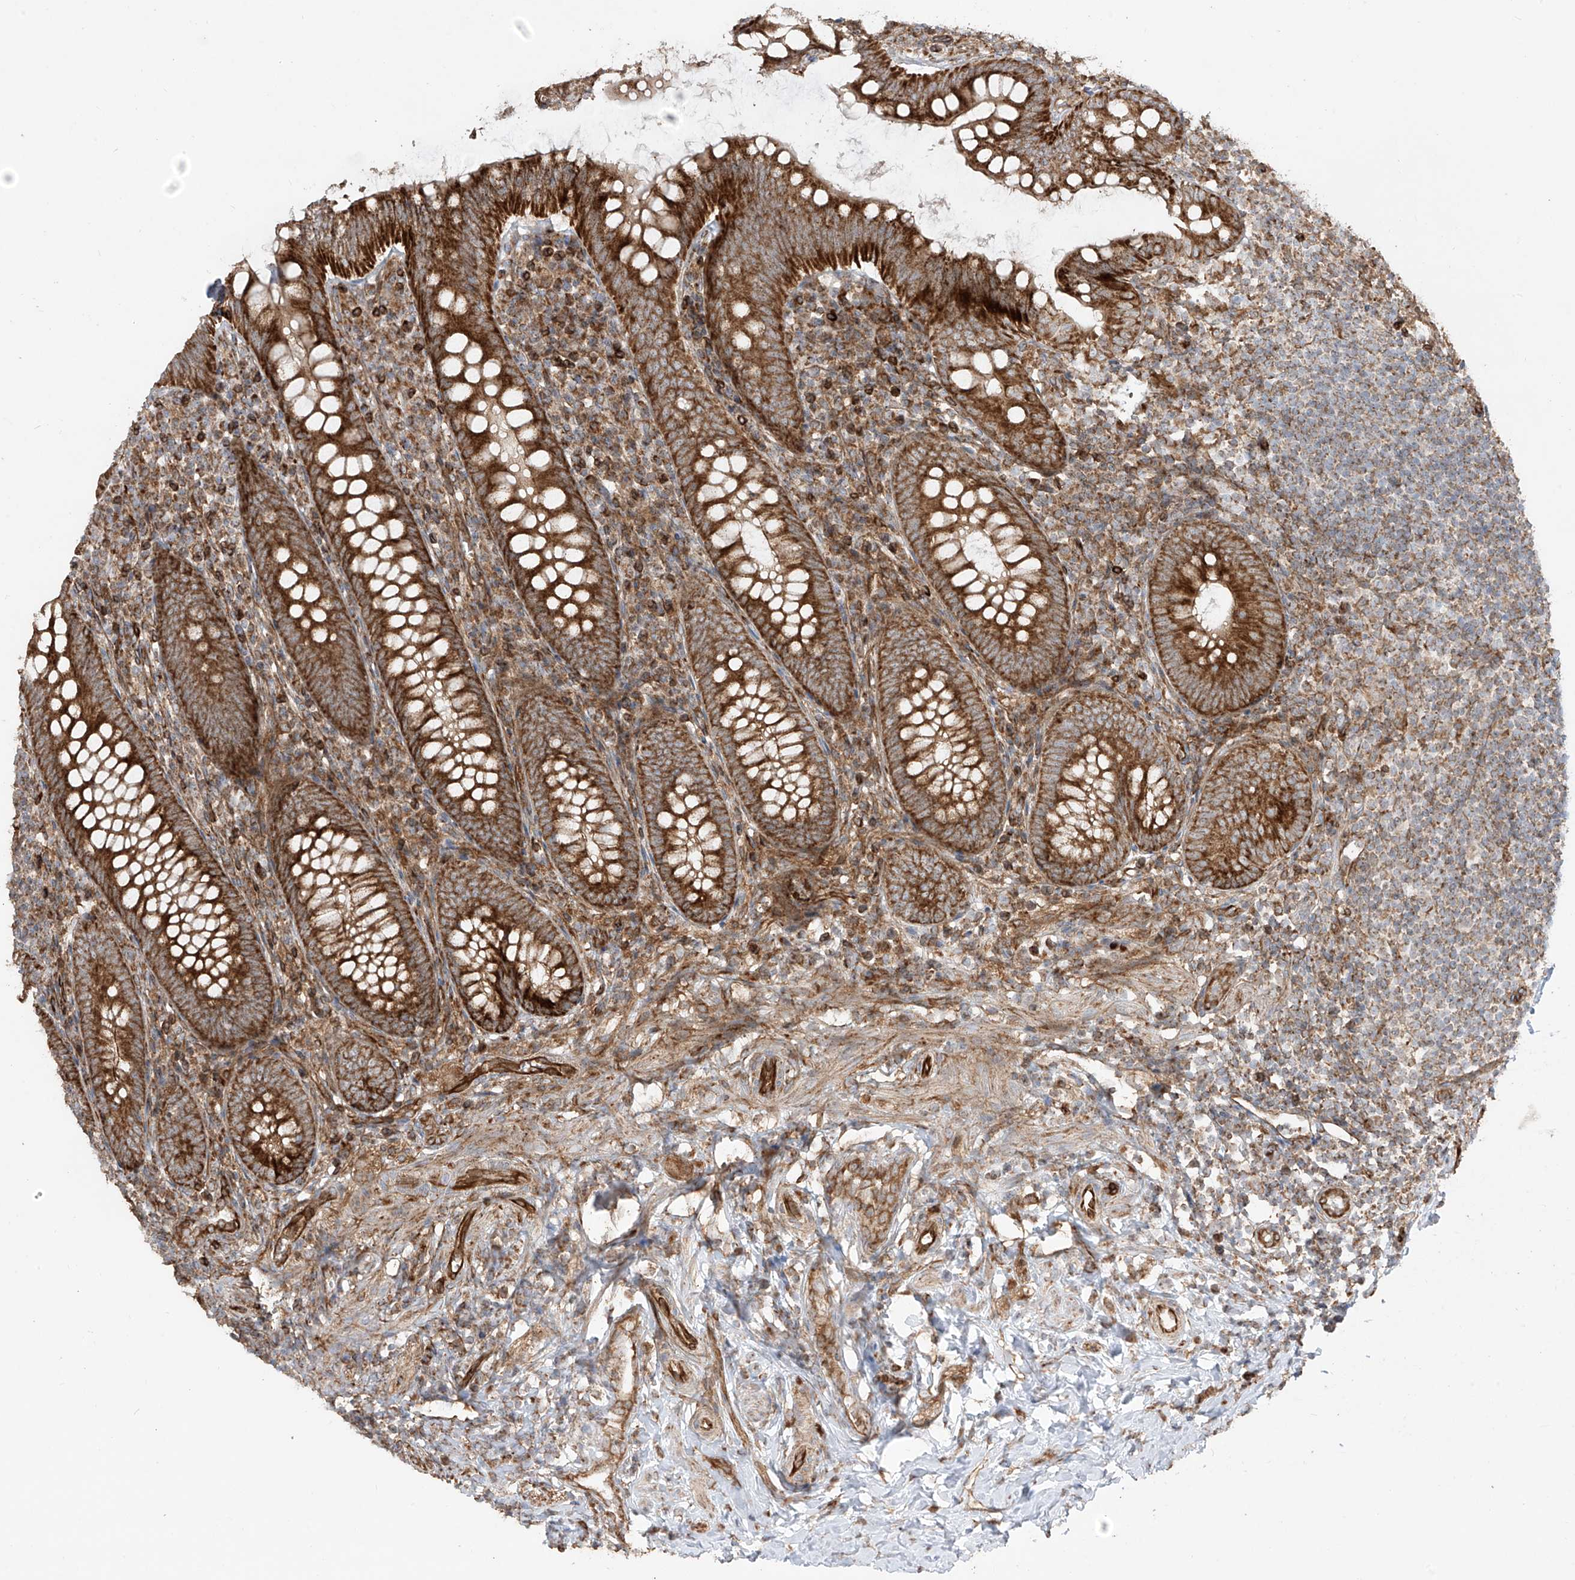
{"staining": {"intensity": "strong", "quantity": ">75%", "location": "cytoplasmic/membranous"}, "tissue": "appendix", "cell_type": "Glandular cells", "image_type": "normal", "snomed": [{"axis": "morphology", "description": "Normal tissue, NOS"}, {"axis": "topography", "description": "Appendix"}], "caption": "The micrograph reveals immunohistochemical staining of benign appendix. There is strong cytoplasmic/membranous expression is identified in about >75% of glandular cells.", "gene": "EIF5B", "patient": {"sex": "male", "age": 14}}